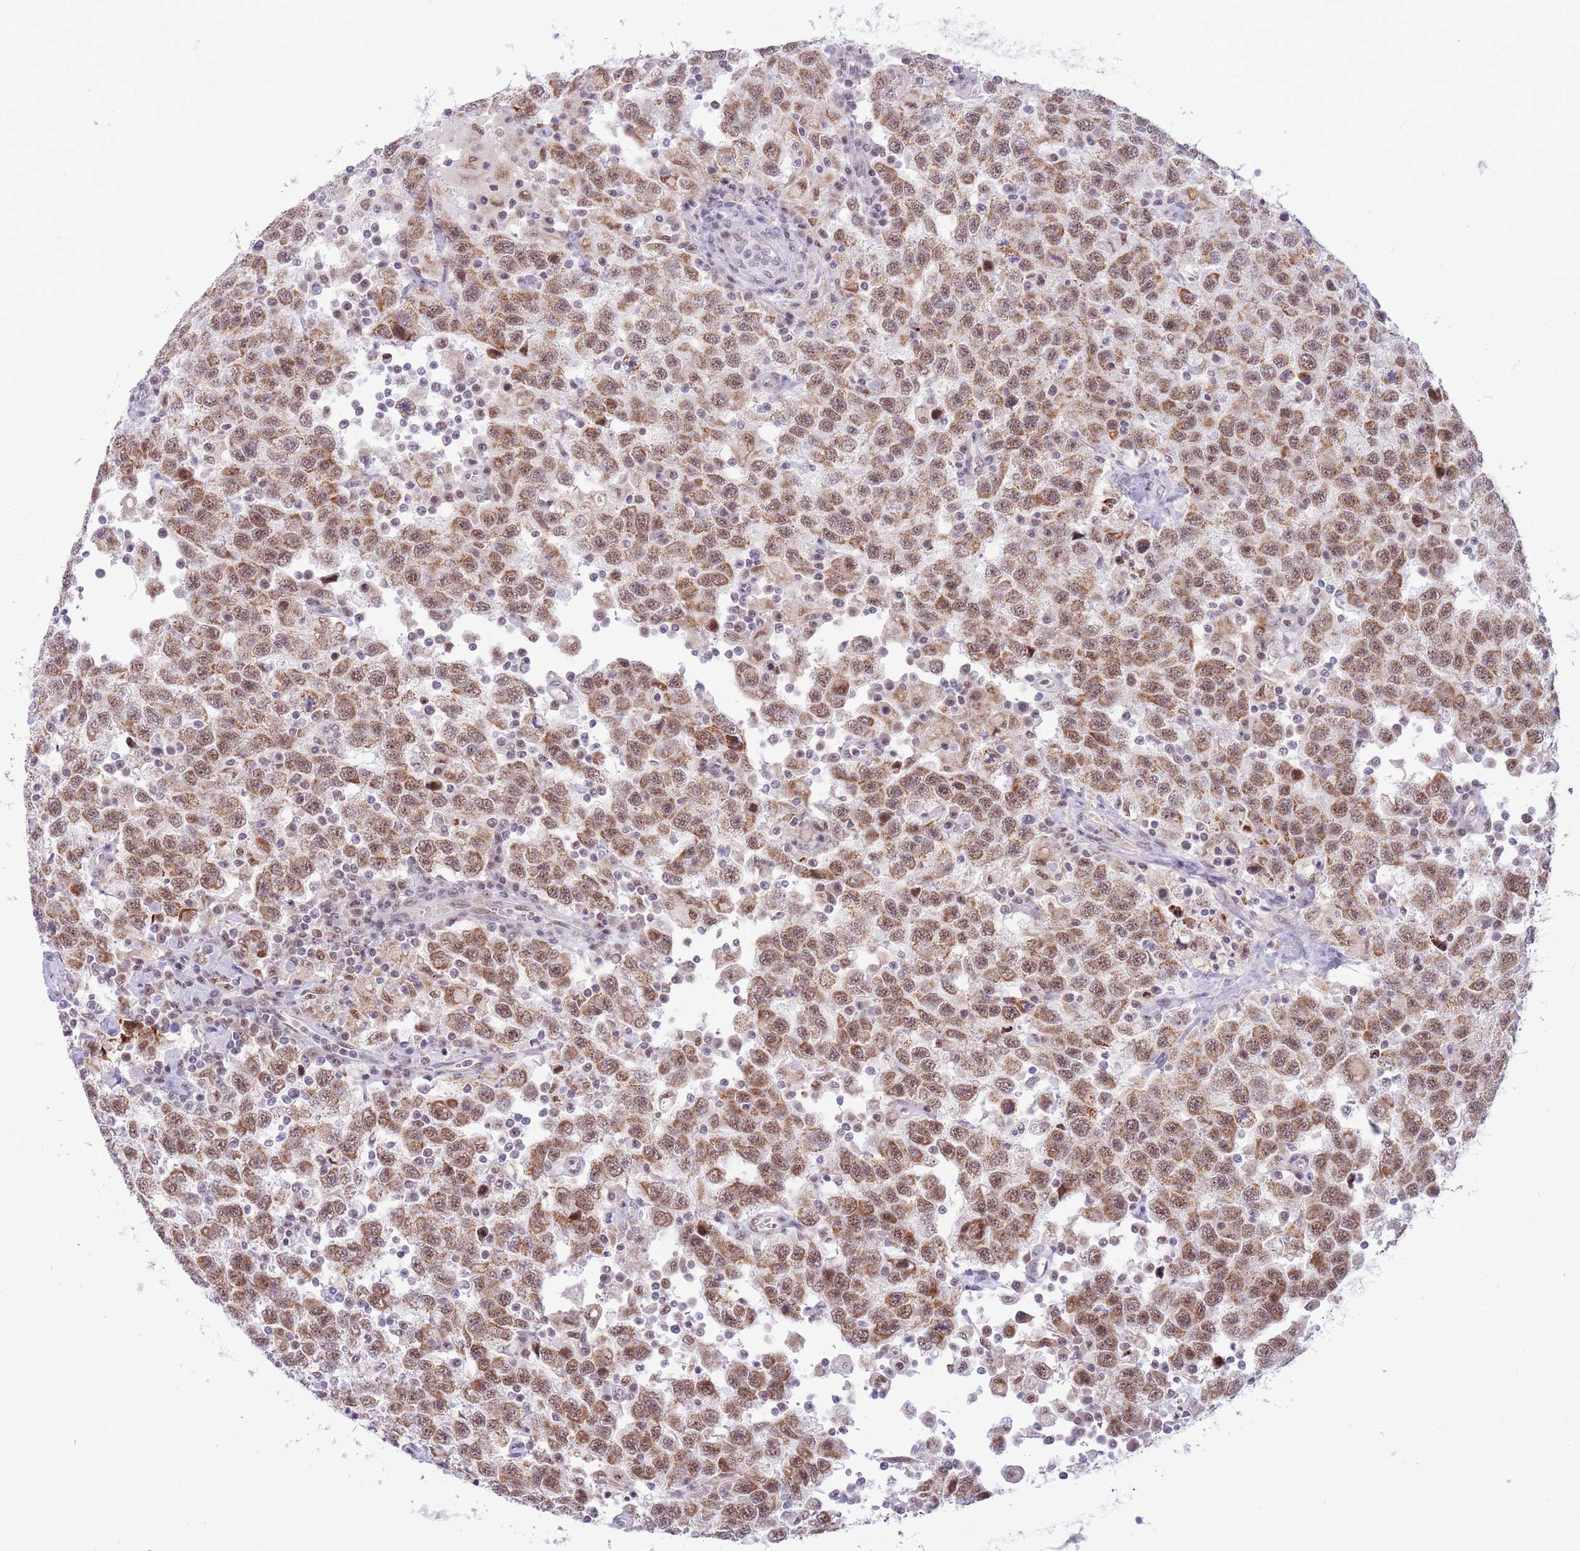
{"staining": {"intensity": "moderate", "quantity": ">75%", "location": "cytoplasmic/membranous,nuclear"}, "tissue": "testis cancer", "cell_type": "Tumor cells", "image_type": "cancer", "snomed": [{"axis": "morphology", "description": "Seminoma, NOS"}, {"axis": "topography", "description": "Testis"}], "caption": "Protein analysis of testis cancer (seminoma) tissue reveals moderate cytoplasmic/membranous and nuclear staining in about >75% of tumor cells.", "gene": "CYP2B6", "patient": {"sex": "male", "age": 41}}